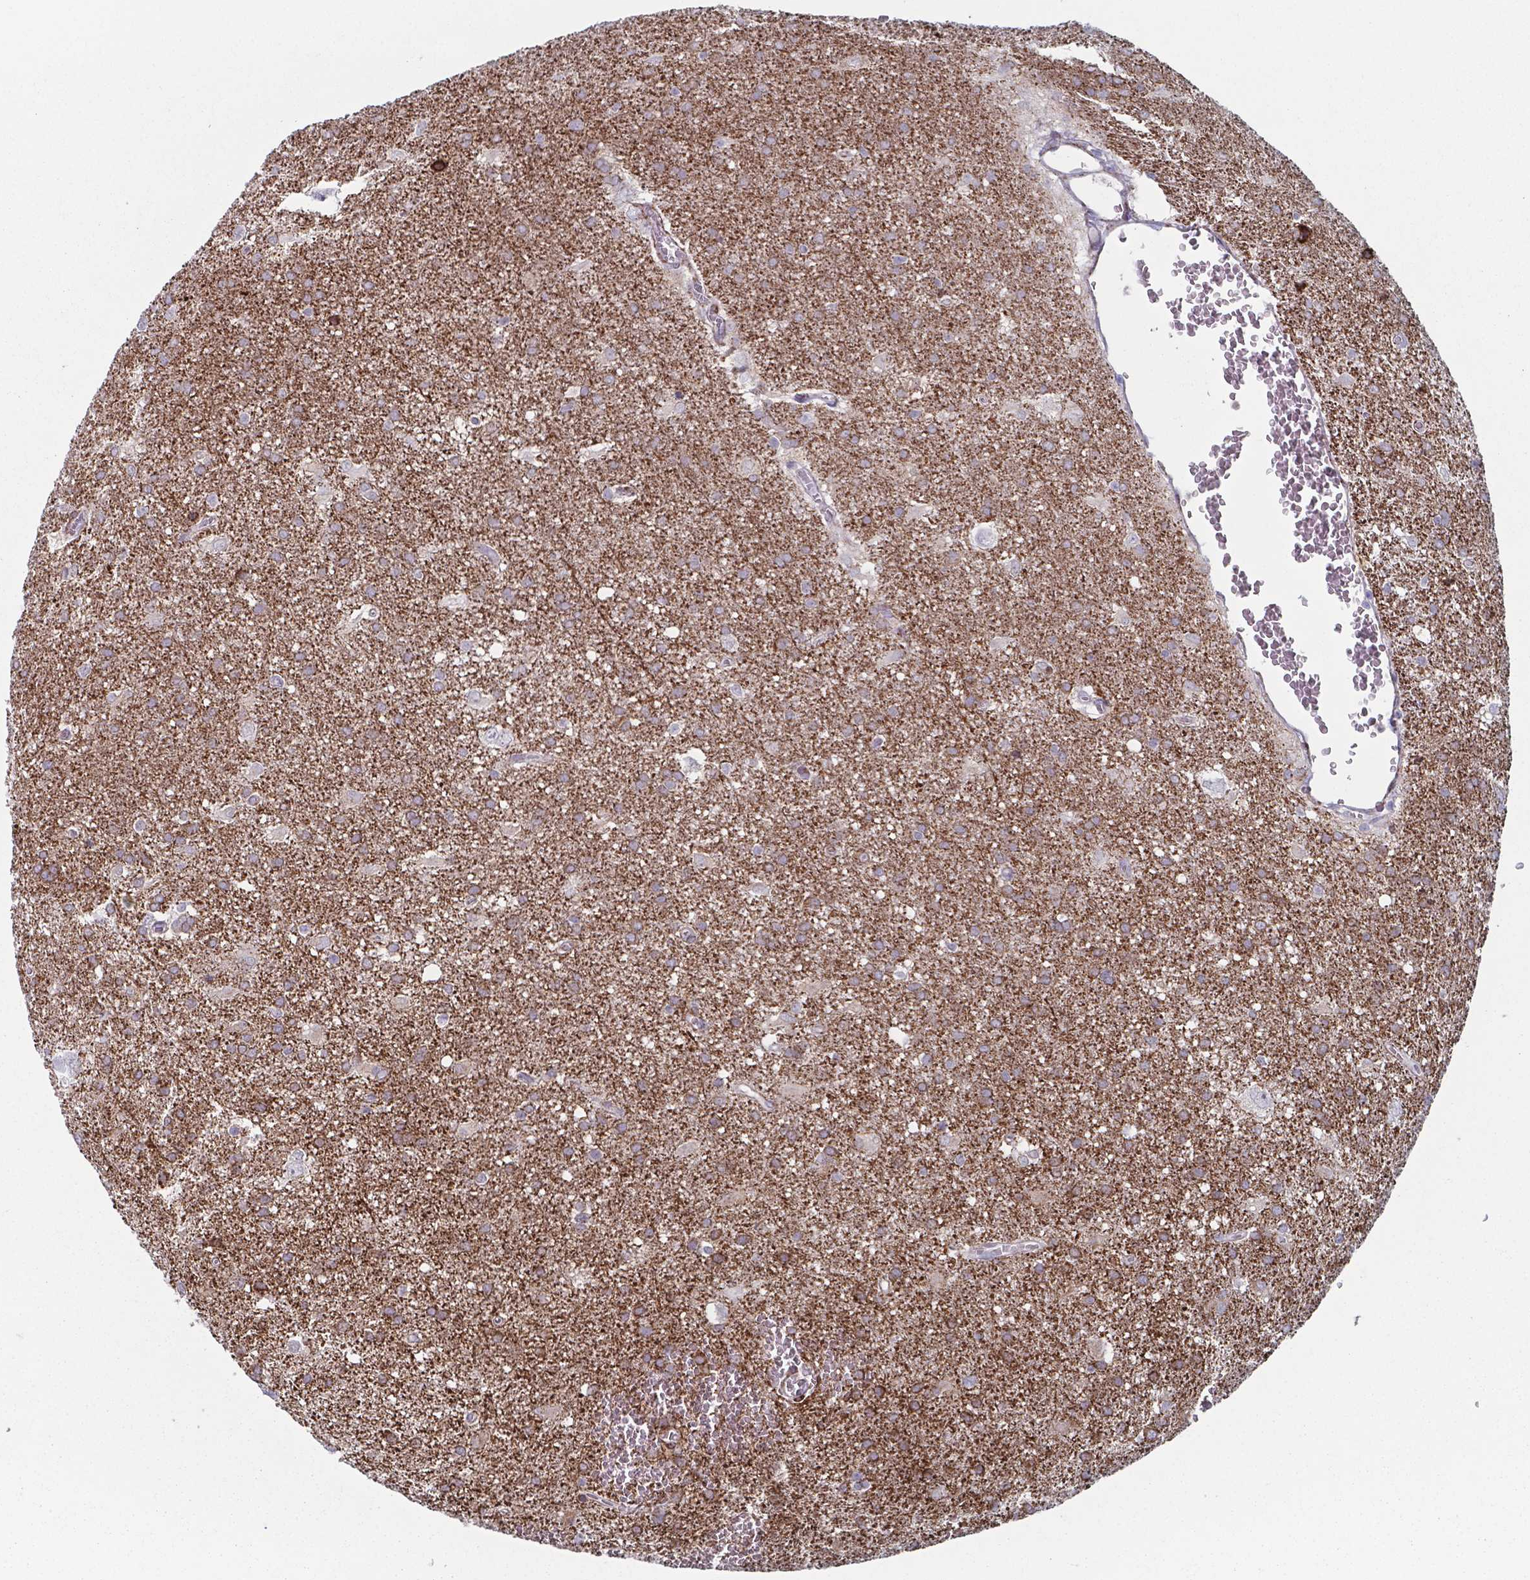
{"staining": {"intensity": "moderate", "quantity": "25%-75%", "location": "cytoplasmic/membranous"}, "tissue": "glioma", "cell_type": "Tumor cells", "image_type": "cancer", "snomed": [{"axis": "morphology", "description": "Glioma, malignant, Low grade"}, {"axis": "topography", "description": "Brain"}], "caption": "Tumor cells display moderate cytoplasmic/membranous expression in about 25%-75% of cells in malignant glioma (low-grade). Ihc stains the protein in brown and the nuclei are stained blue.", "gene": "PLA2R1", "patient": {"sex": "male", "age": 66}}